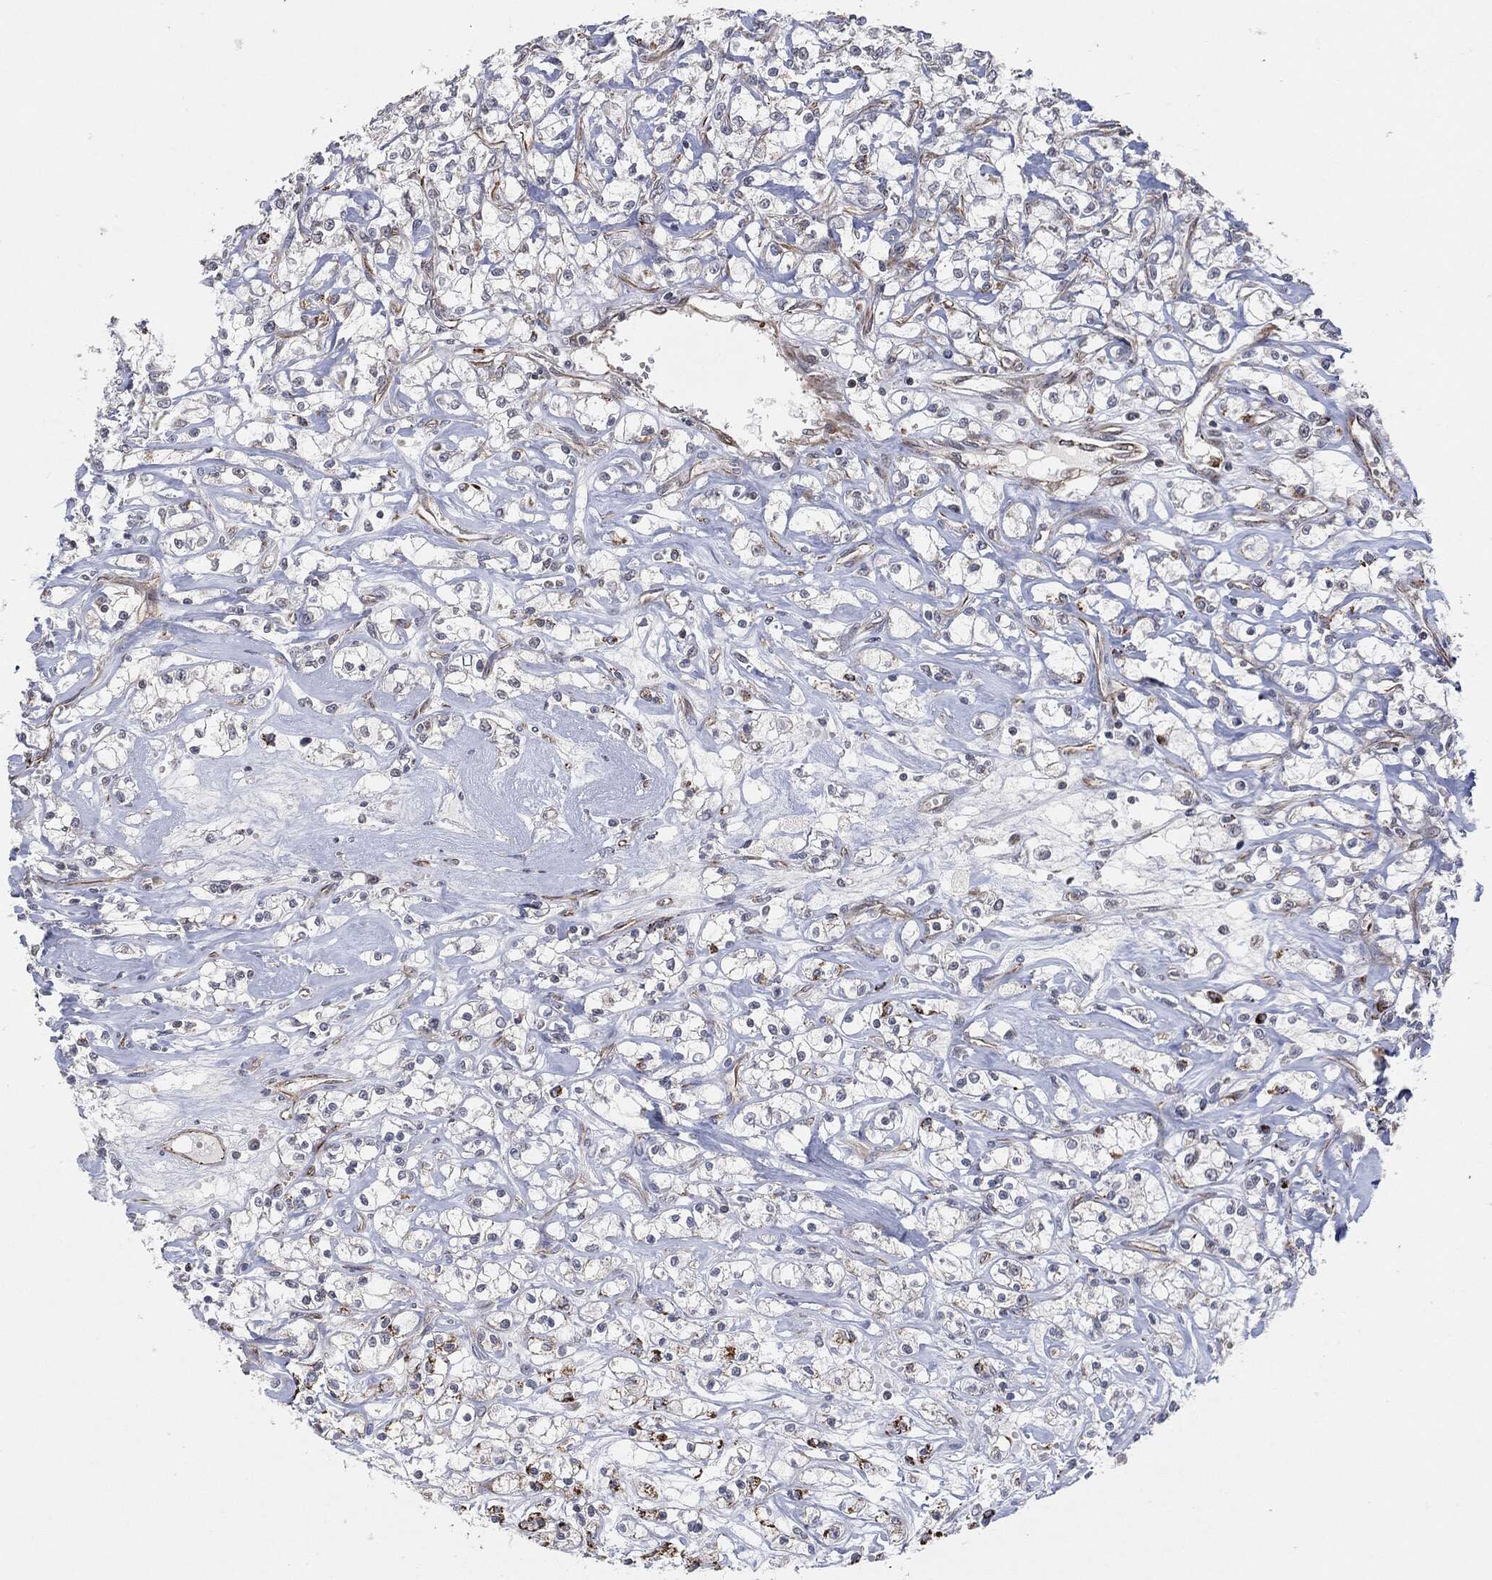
{"staining": {"intensity": "negative", "quantity": "none", "location": "none"}, "tissue": "renal cancer", "cell_type": "Tumor cells", "image_type": "cancer", "snomed": [{"axis": "morphology", "description": "Adenocarcinoma, NOS"}, {"axis": "topography", "description": "Kidney"}], "caption": "Protein analysis of adenocarcinoma (renal) shows no significant expression in tumor cells.", "gene": "TP53RK", "patient": {"sex": "female", "age": 59}}